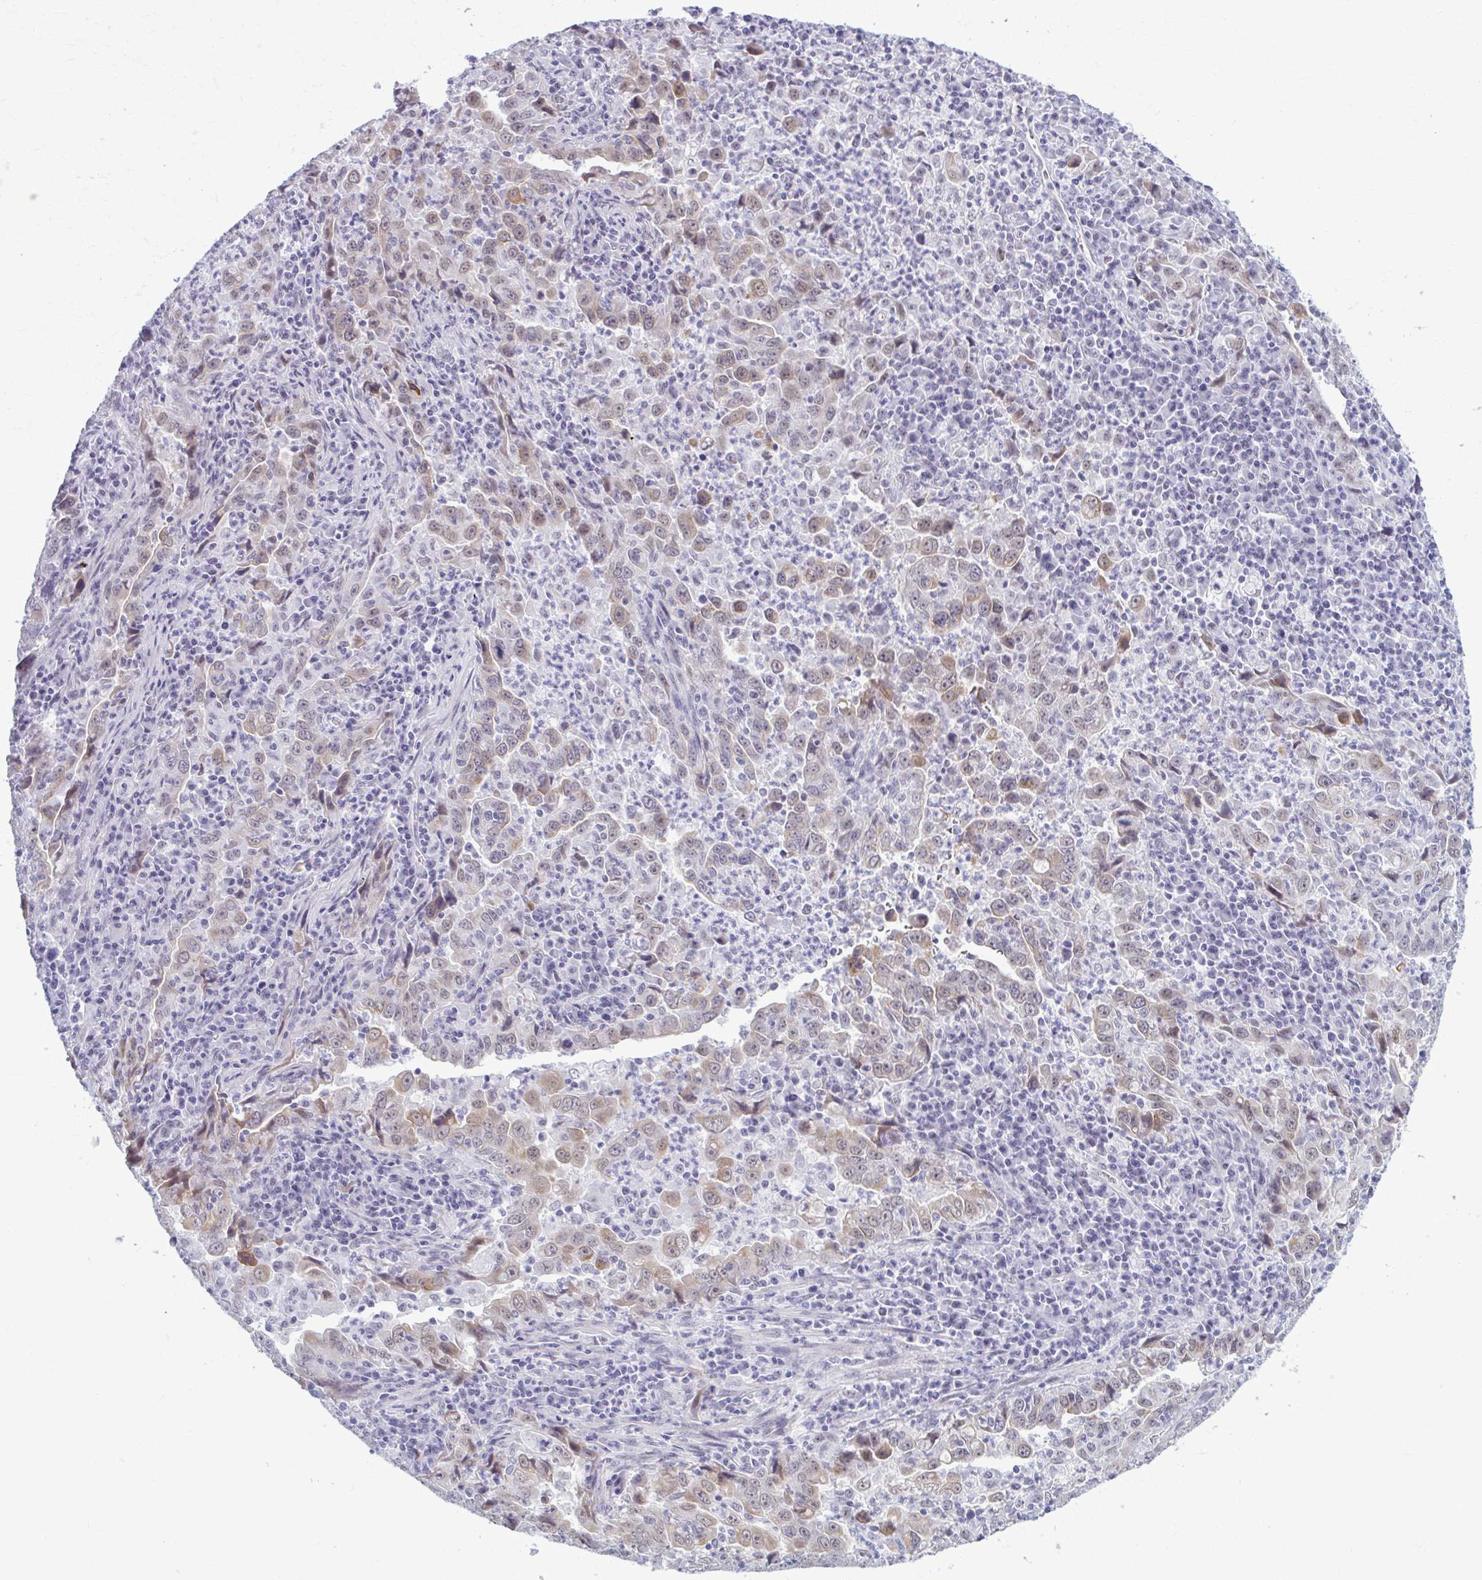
{"staining": {"intensity": "weak", "quantity": "<25%", "location": "cytoplasmic/membranous,nuclear"}, "tissue": "lung cancer", "cell_type": "Tumor cells", "image_type": "cancer", "snomed": [{"axis": "morphology", "description": "Adenocarcinoma, NOS"}, {"axis": "topography", "description": "Lung"}], "caption": "A high-resolution photomicrograph shows IHC staining of lung adenocarcinoma, which displays no significant expression in tumor cells.", "gene": "NUMBL", "patient": {"sex": "male", "age": 67}}